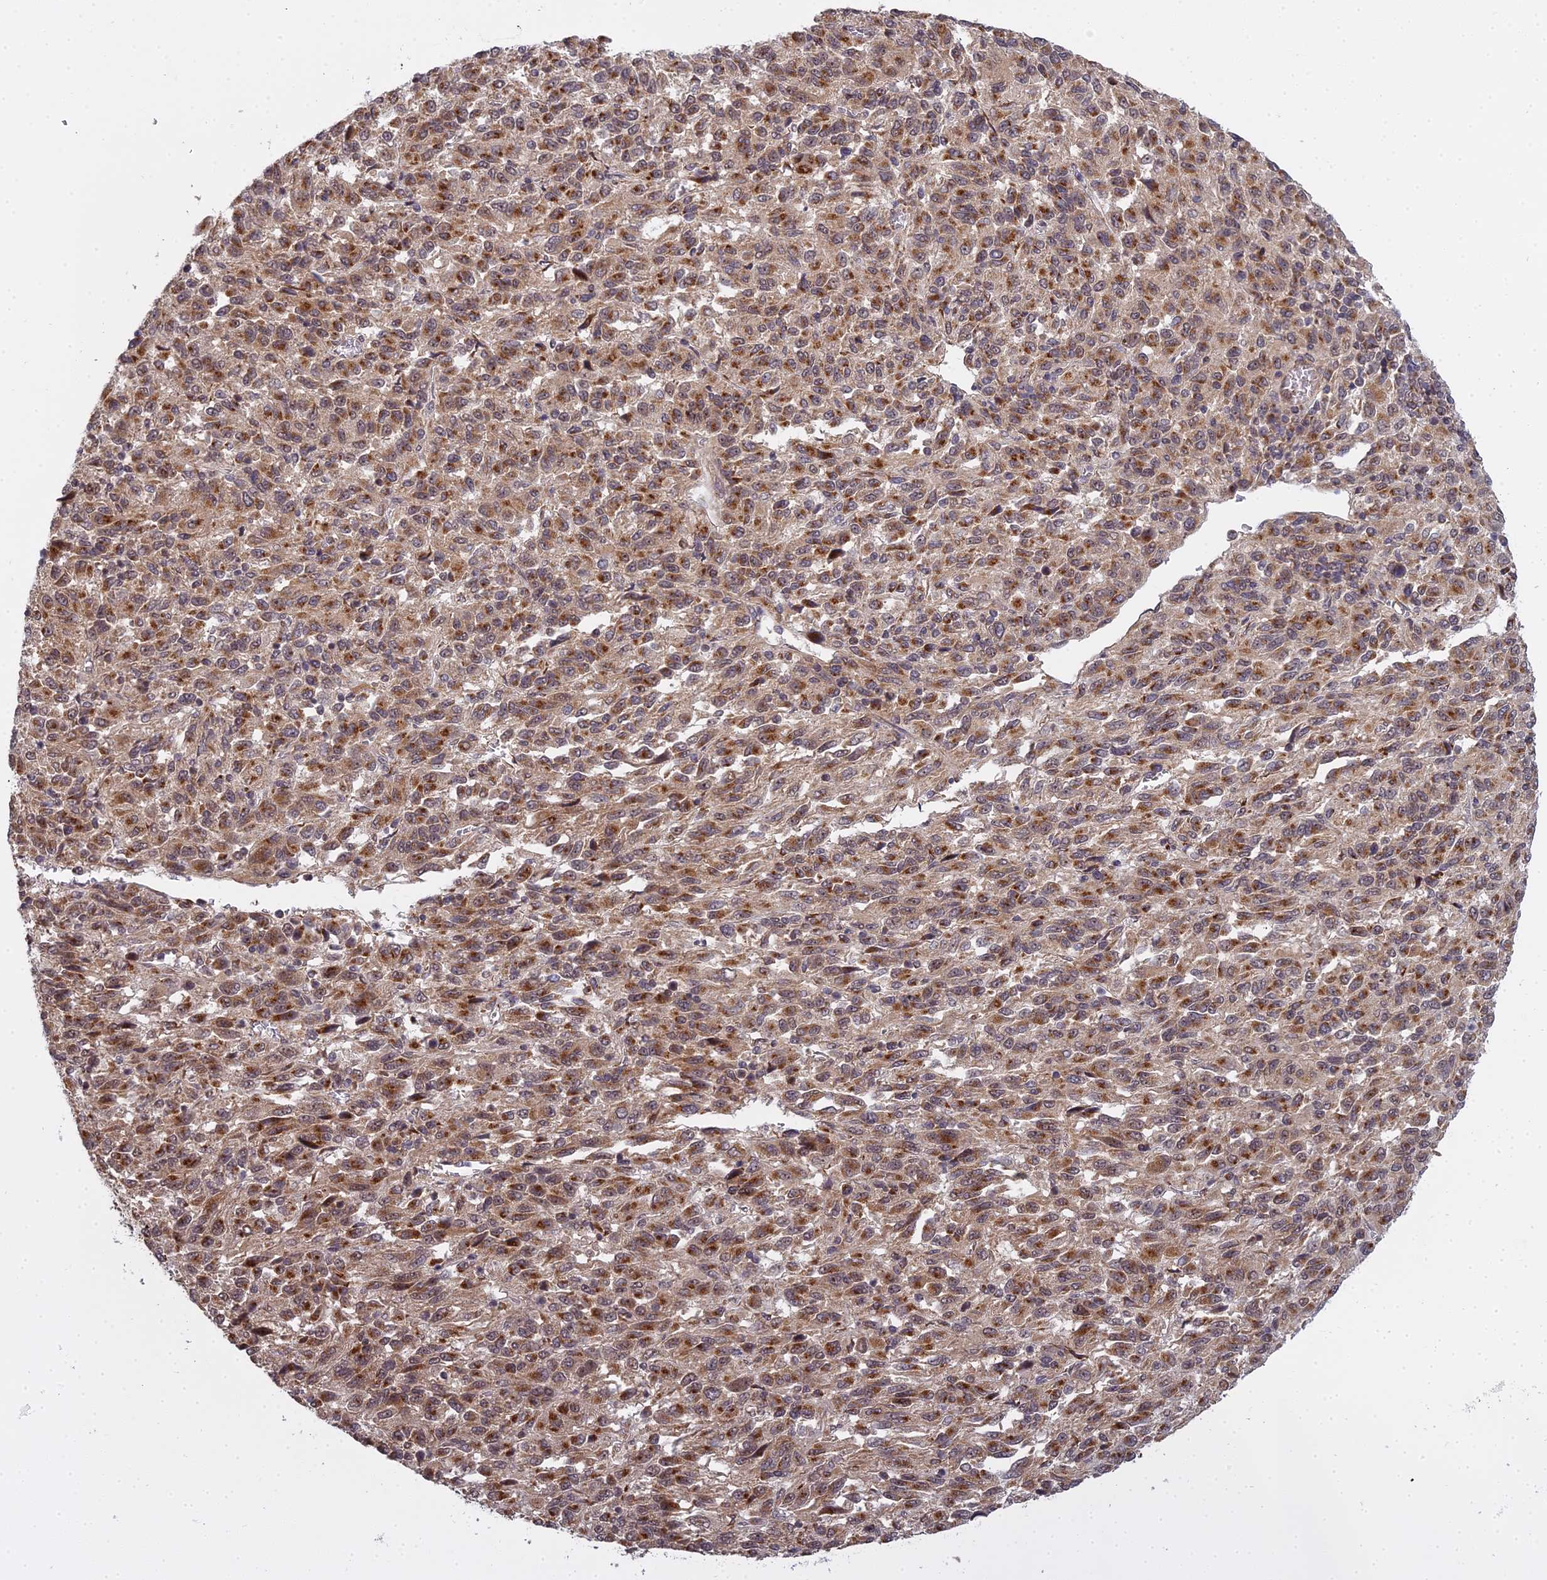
{"staining": {"intensity": "moderate", "quantity": ">75%", "location": "cytoplasmic/membranous"}, "tissue": "melanoma", "cell_type": "Tumor cells", "image_type": "cancer", "snomed": [{"axis": "morphology", "description": "Malignant melanoma, Metastatic site"}, {"axis": "topography", "description": "Lung"}], "caption": "IHC histopathology image of neoplastic tissue: malignant melanoma (metastatic site) stained using IHC reveals medium levels of moderate protein expression localized specifically in the cytoplasmic/membranous of tumor cells, appearing as a cytoplasmic/membranous brown color.", "gene": "MEOX1", "patient": {"sex": "male", "age": 64}}